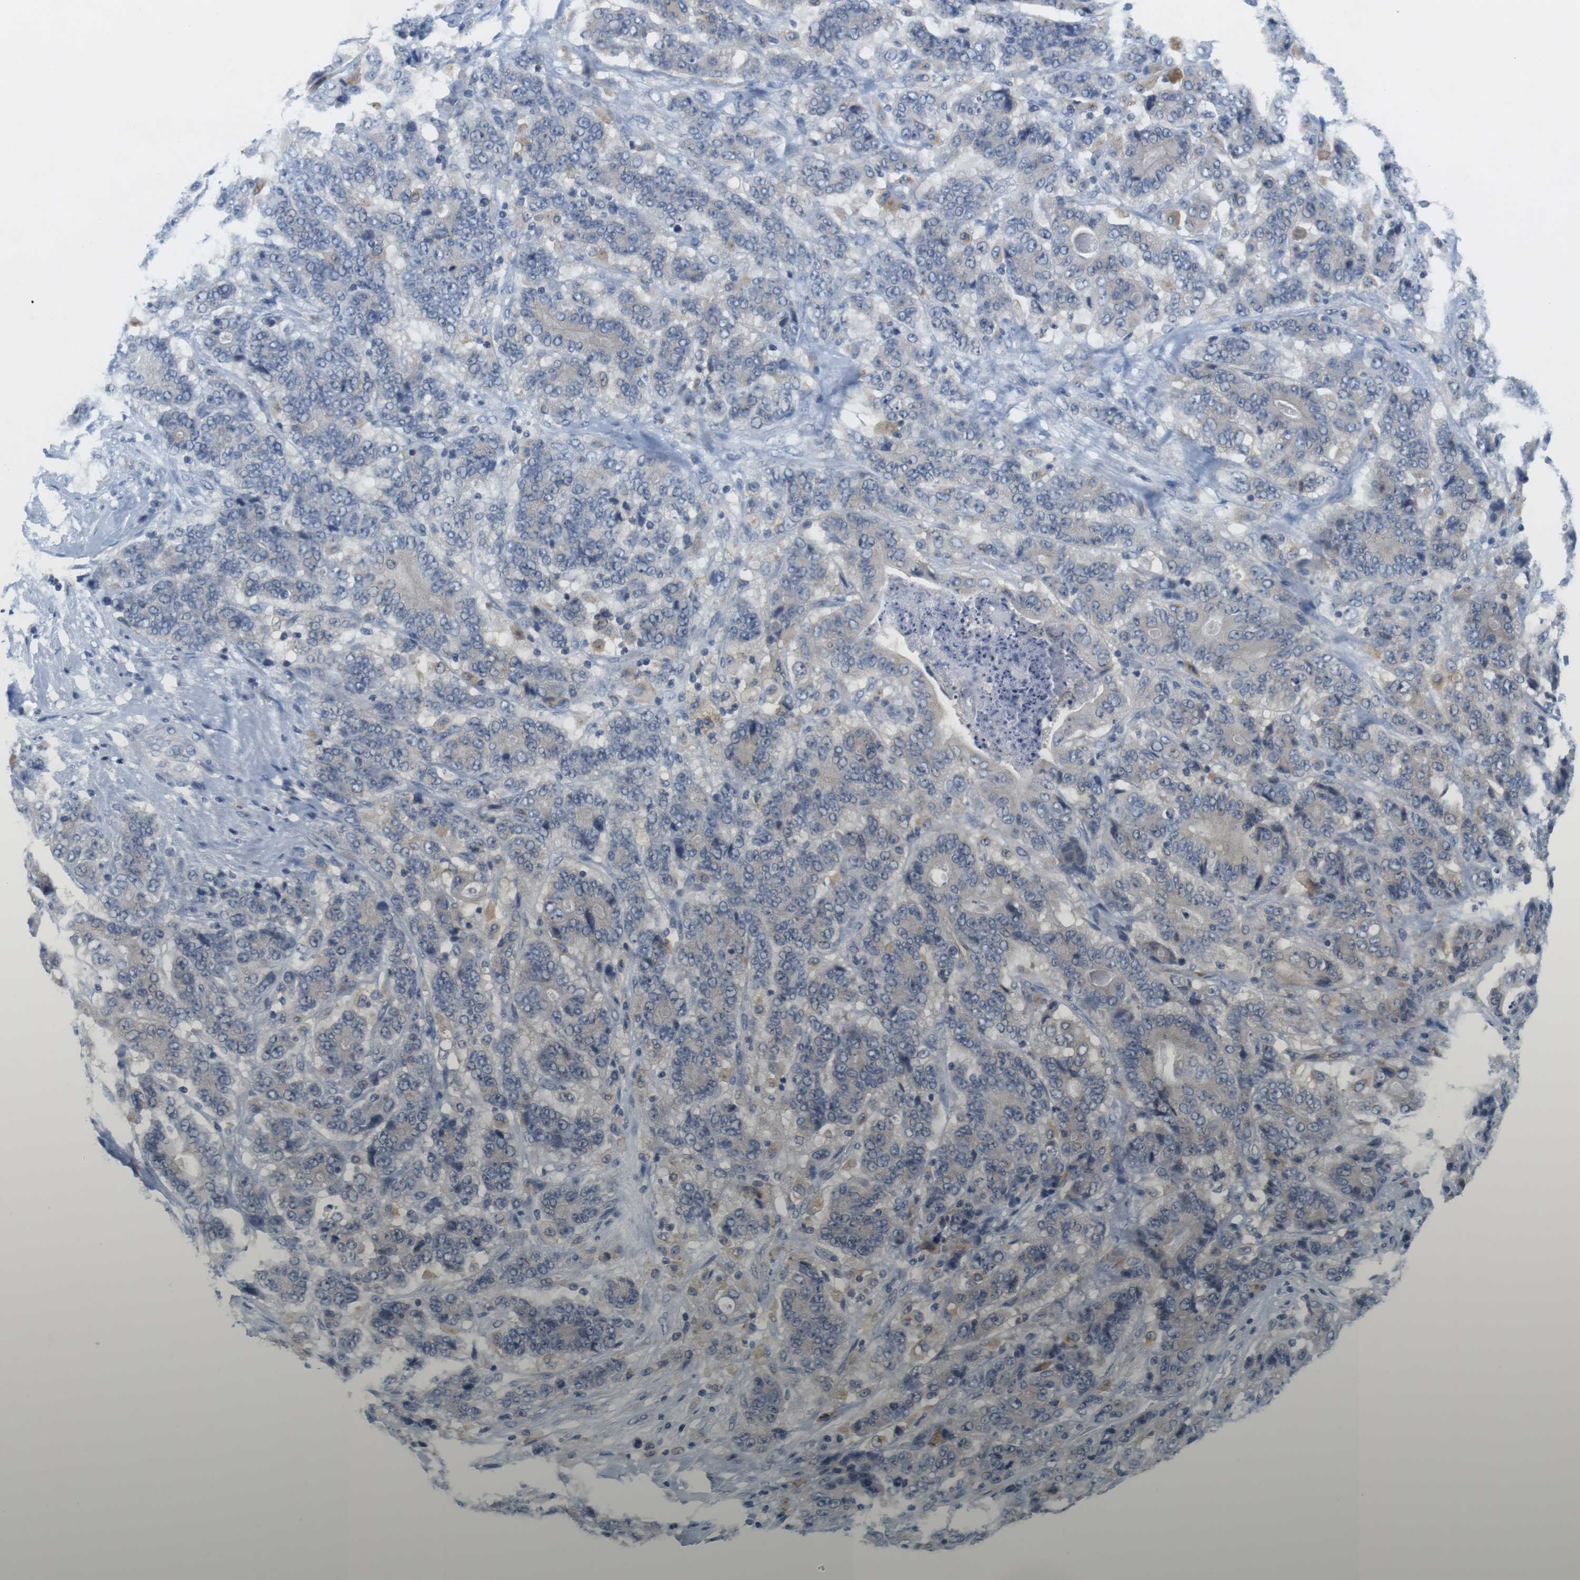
{"staining": {"intensity": "negative", "quantity": "none", "location": "none"}, "tissue": "stomach cancer", "cell_type": "Tumor cells", "image_type": "cancer", "snomed": [{"axis": "morphology", "description": "Adenocarcinoma, NOS"}, {"axis": "topography", "description": "Stomach"}], "caption": "Stomach cancer stained for a protein using IHC exhibits no expression tumor cells.", "gene": "CNGA2", "patient": {"sex": "female", "age": 73}}